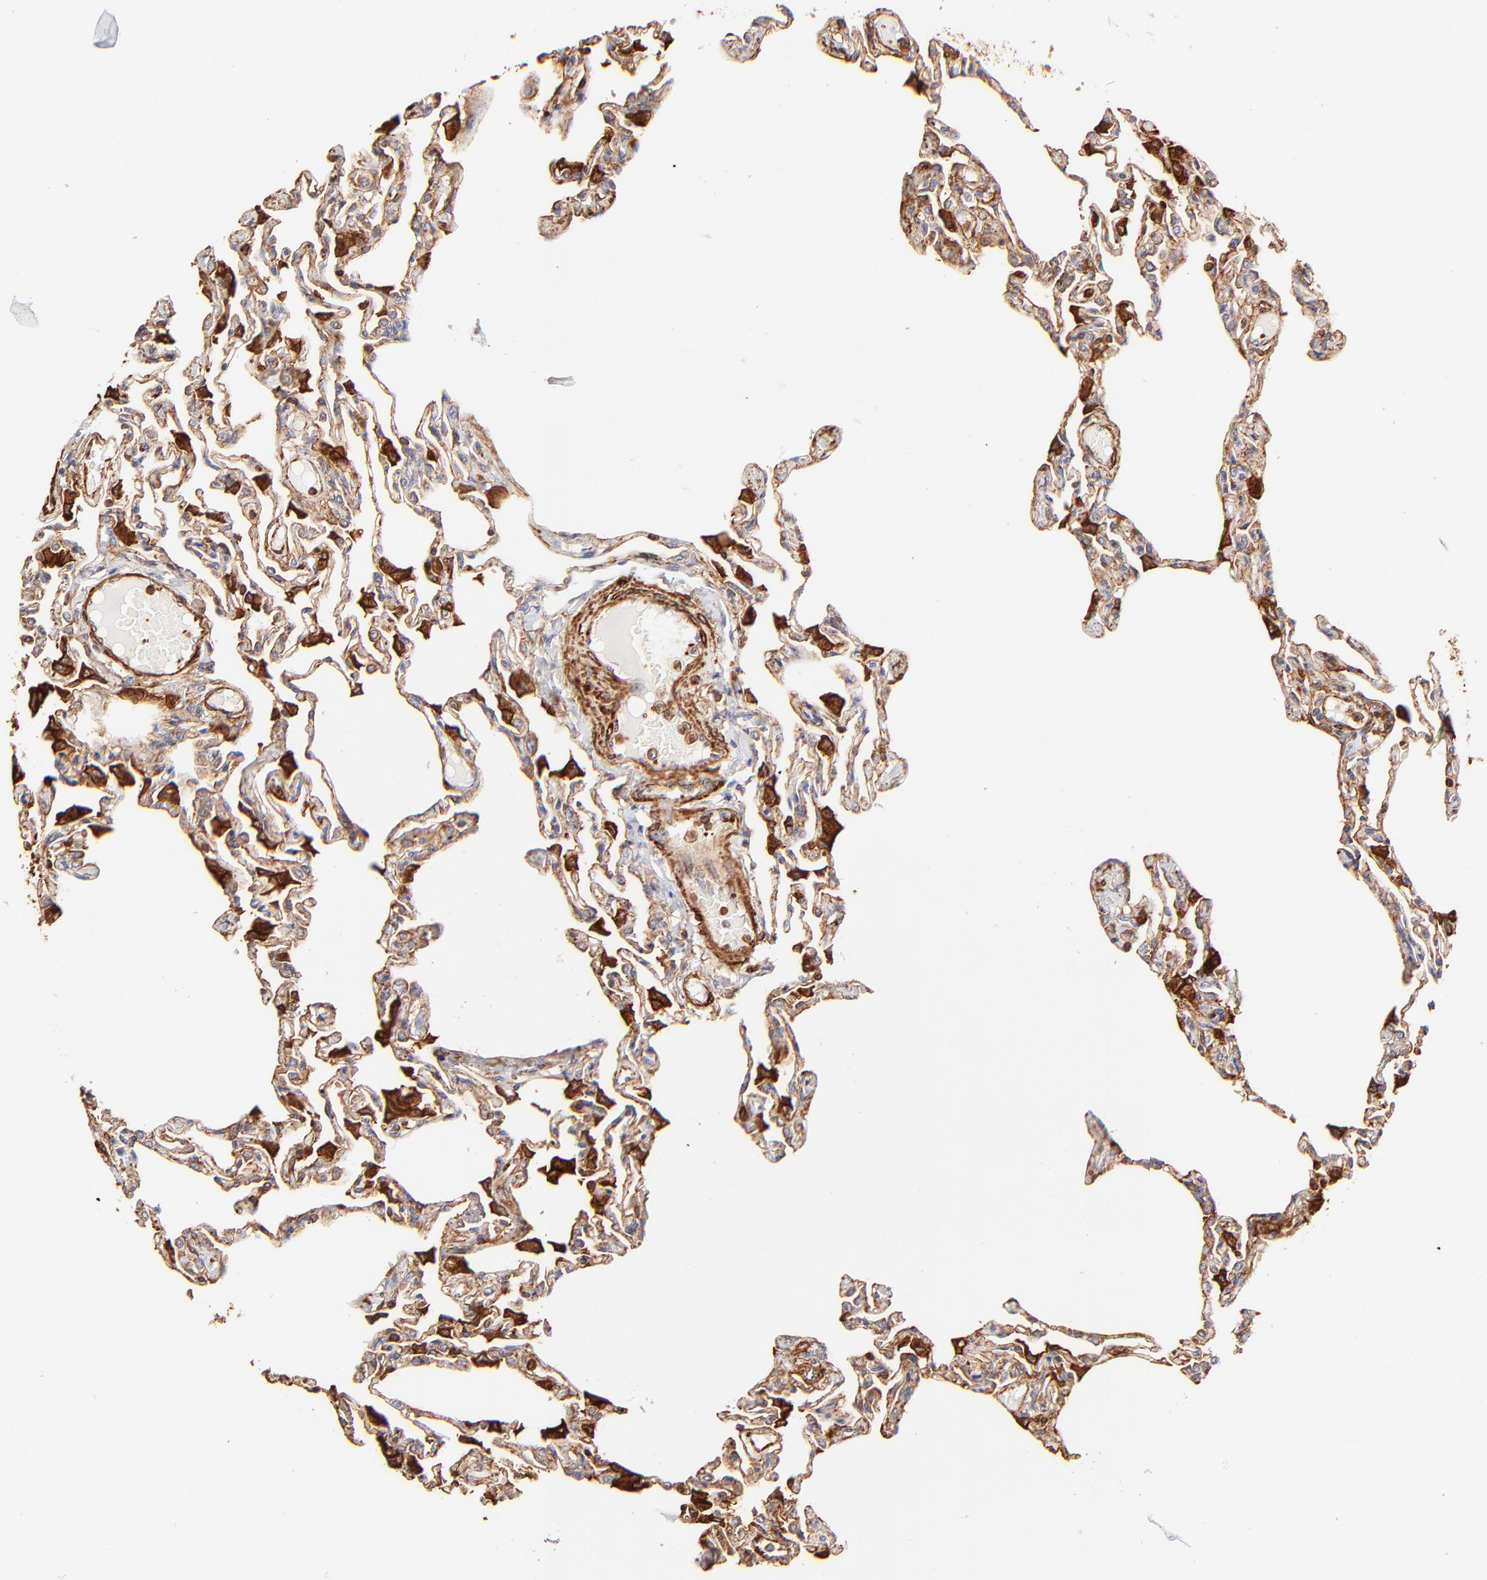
{"staining": {"intensity": "moderate", "quantity": ">75%", "location": "cytoplasmic/membranous"}, "tissue": "lung", "cell_type": "Alveolar cells", "image_type": "normal", "snomed": [{"axis": "morphology", "description": "Normal tissue, NOS"}, {"axis": "topography", "description": "Lung"}], "caption": "An image of lung stained for a protein reveals moderate cytoplasmic/membranous brown staining in alveolar cells. (DAB (3,3'-diaminobenzidine) IHC, brown staining for protein, blue staining for nuclei).", "gene": "FLNA", "patient": {"sex": "female", "age": 49}}